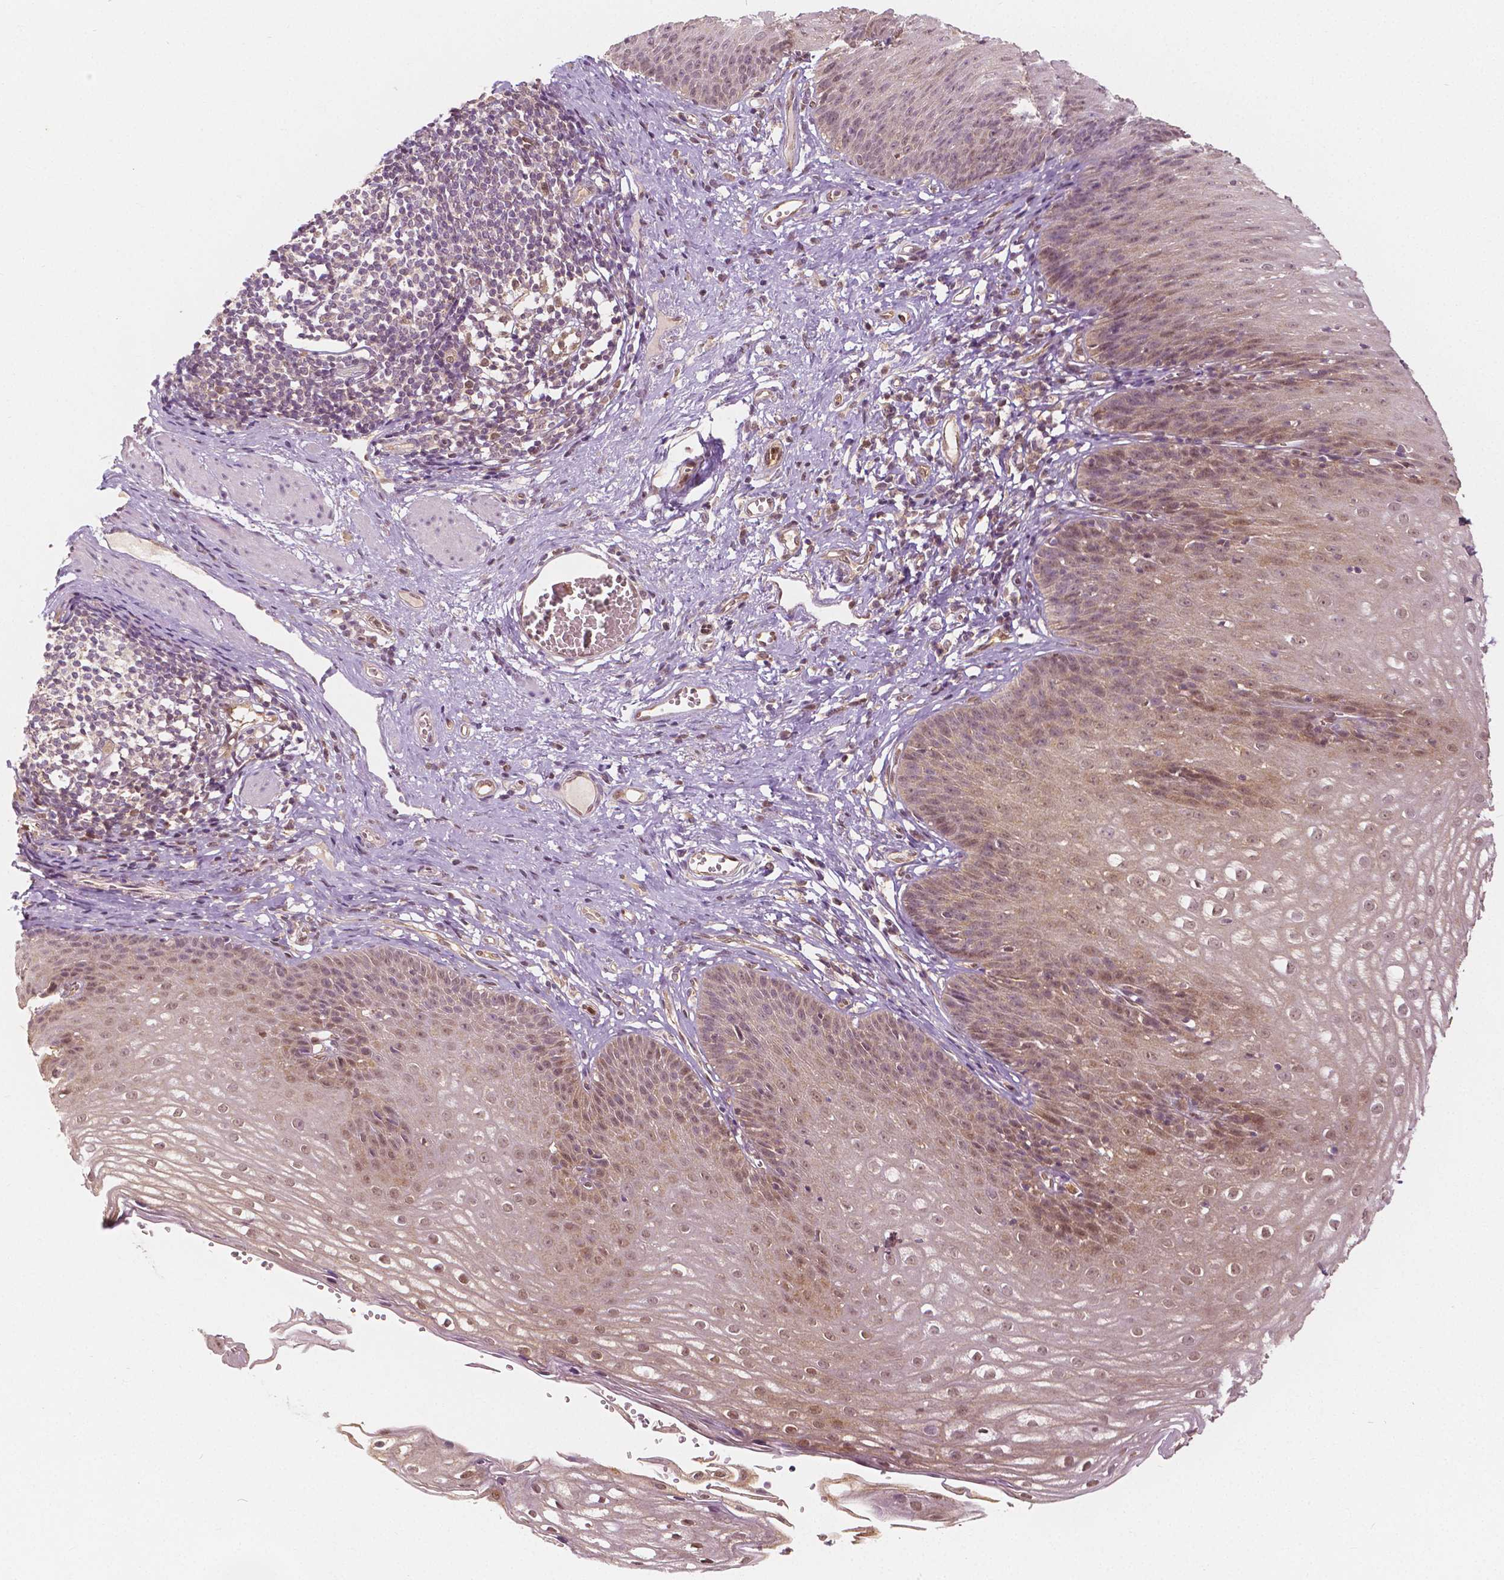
{"staining": {"intensity": "moderate", "quantity": ">75%", "location": "cytoplasmic/membranous,nuclear"}, "tissue": "esophagus", "cell_type": "Squamous epithelial cells", "image_type": "normal", "snomed": [{"axis": "morphology", "description": "Normal tissue, NOS"}, {"axis": "topography", "description": "Esophagus"}], "caption": "IHC photomicrograph of unremarkable human esophagus stained for a protein (brown), which shows medium levels of moderate cytoplasmic/membranous,nuclear staining in approximately >75% of squamous epithelial cells.", "gene": "NAPRT", "patient": {"sex": "male", "age": 72}}